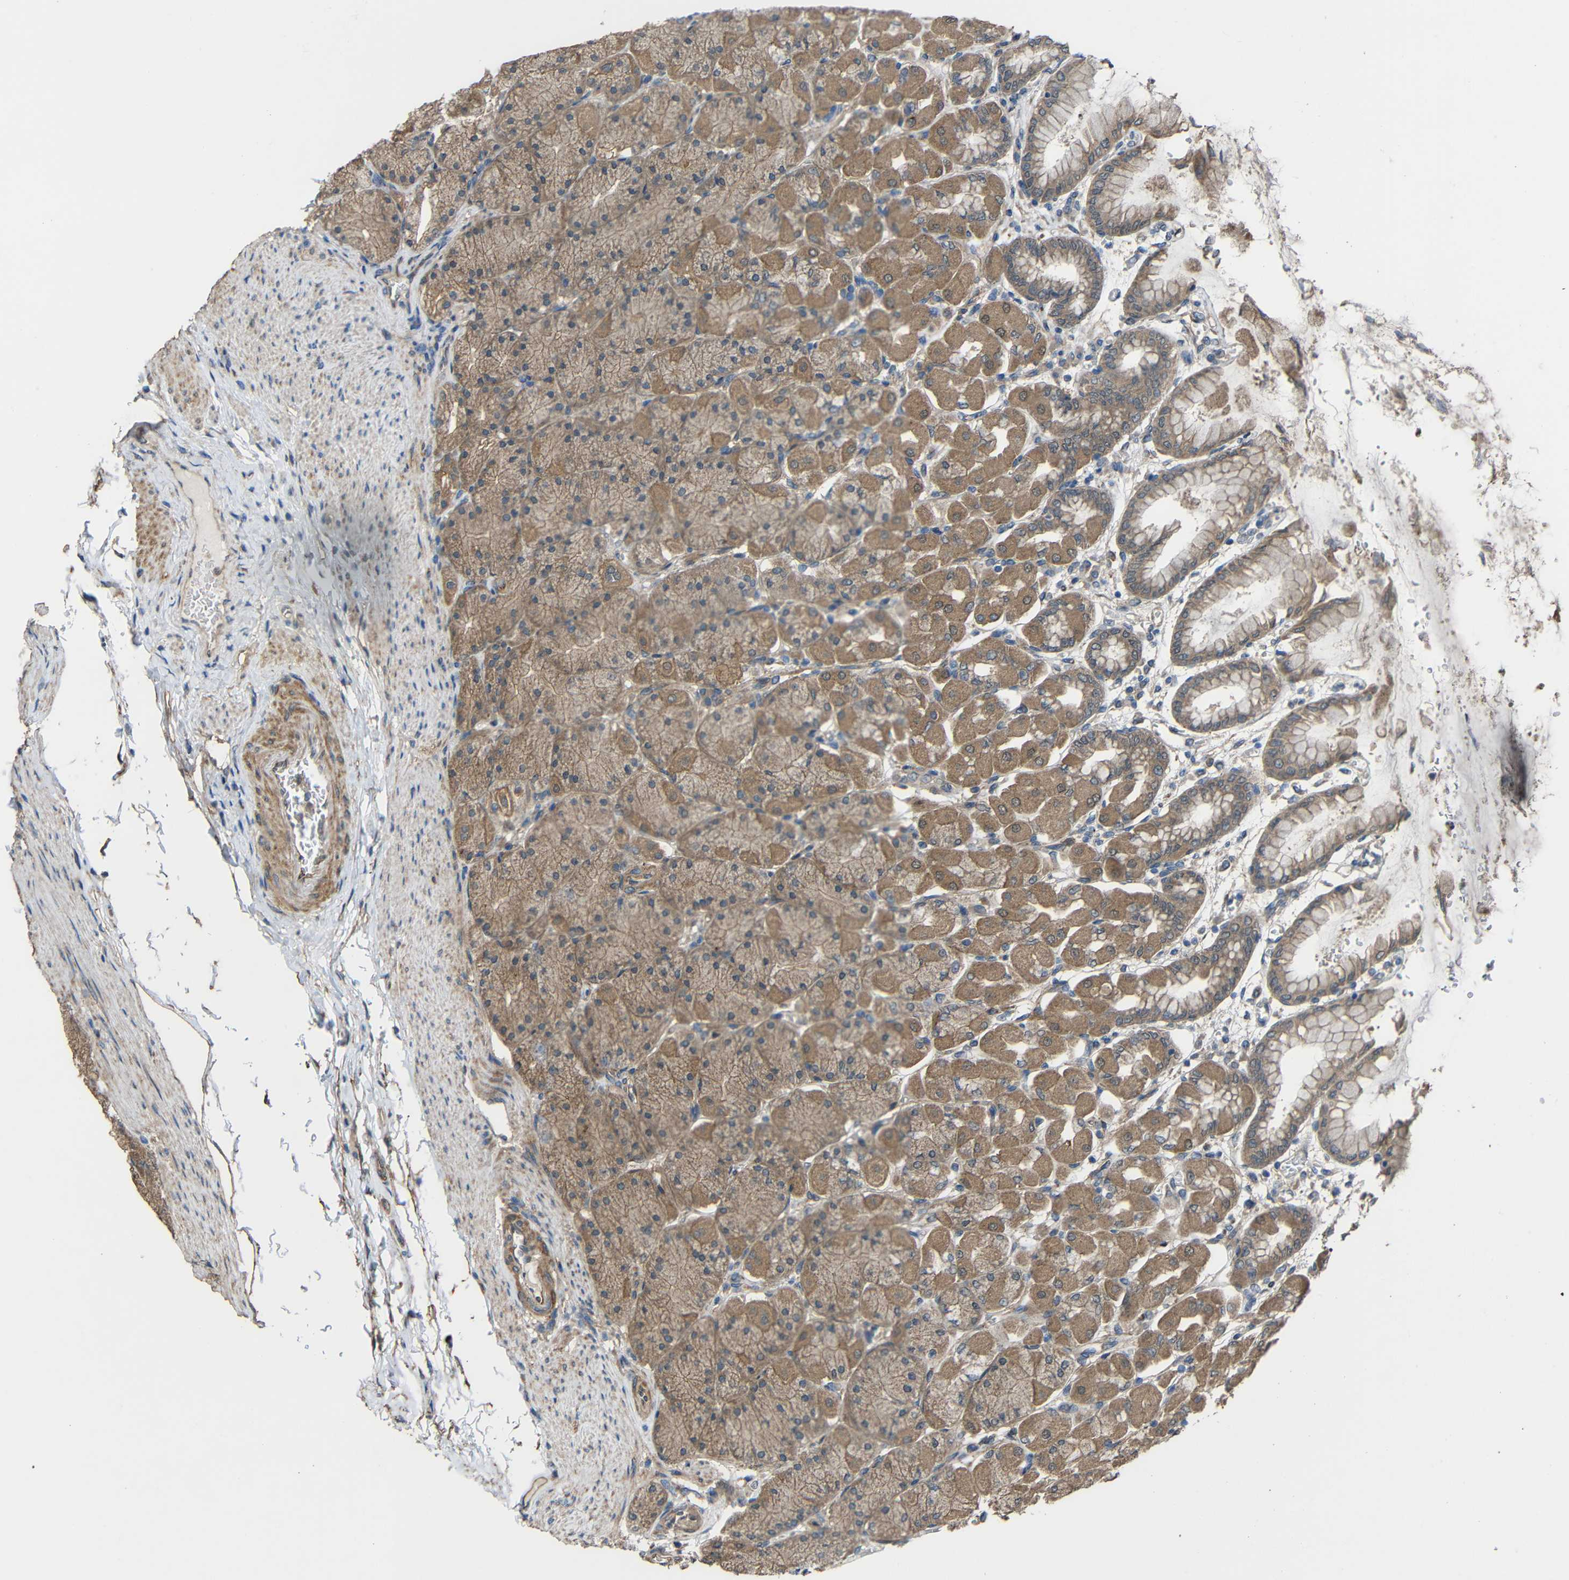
{"staining": {"intensity": "moderate", "quantity": ">75%", "location": "cytoplasmic/membranous"}, "tissue": "stomach", "cell_type": "Glandular cells", "image_type": "normal", "snomed": [{"axis": "morphology", "description": "Normal tissue, NOS"}, {"axis": "topography", "description": "Stomach, upper"}], "caption": "IHC of unremarkable human stomach exhibits medium levels of moderate cytoplasmic/membranous staining in about >75% of glandular cells. (brown staining indicates protein expression, while blue staining denotes nuclei).", "gene": "CHST9", "patient": {"sex": "female", "age": 56}}